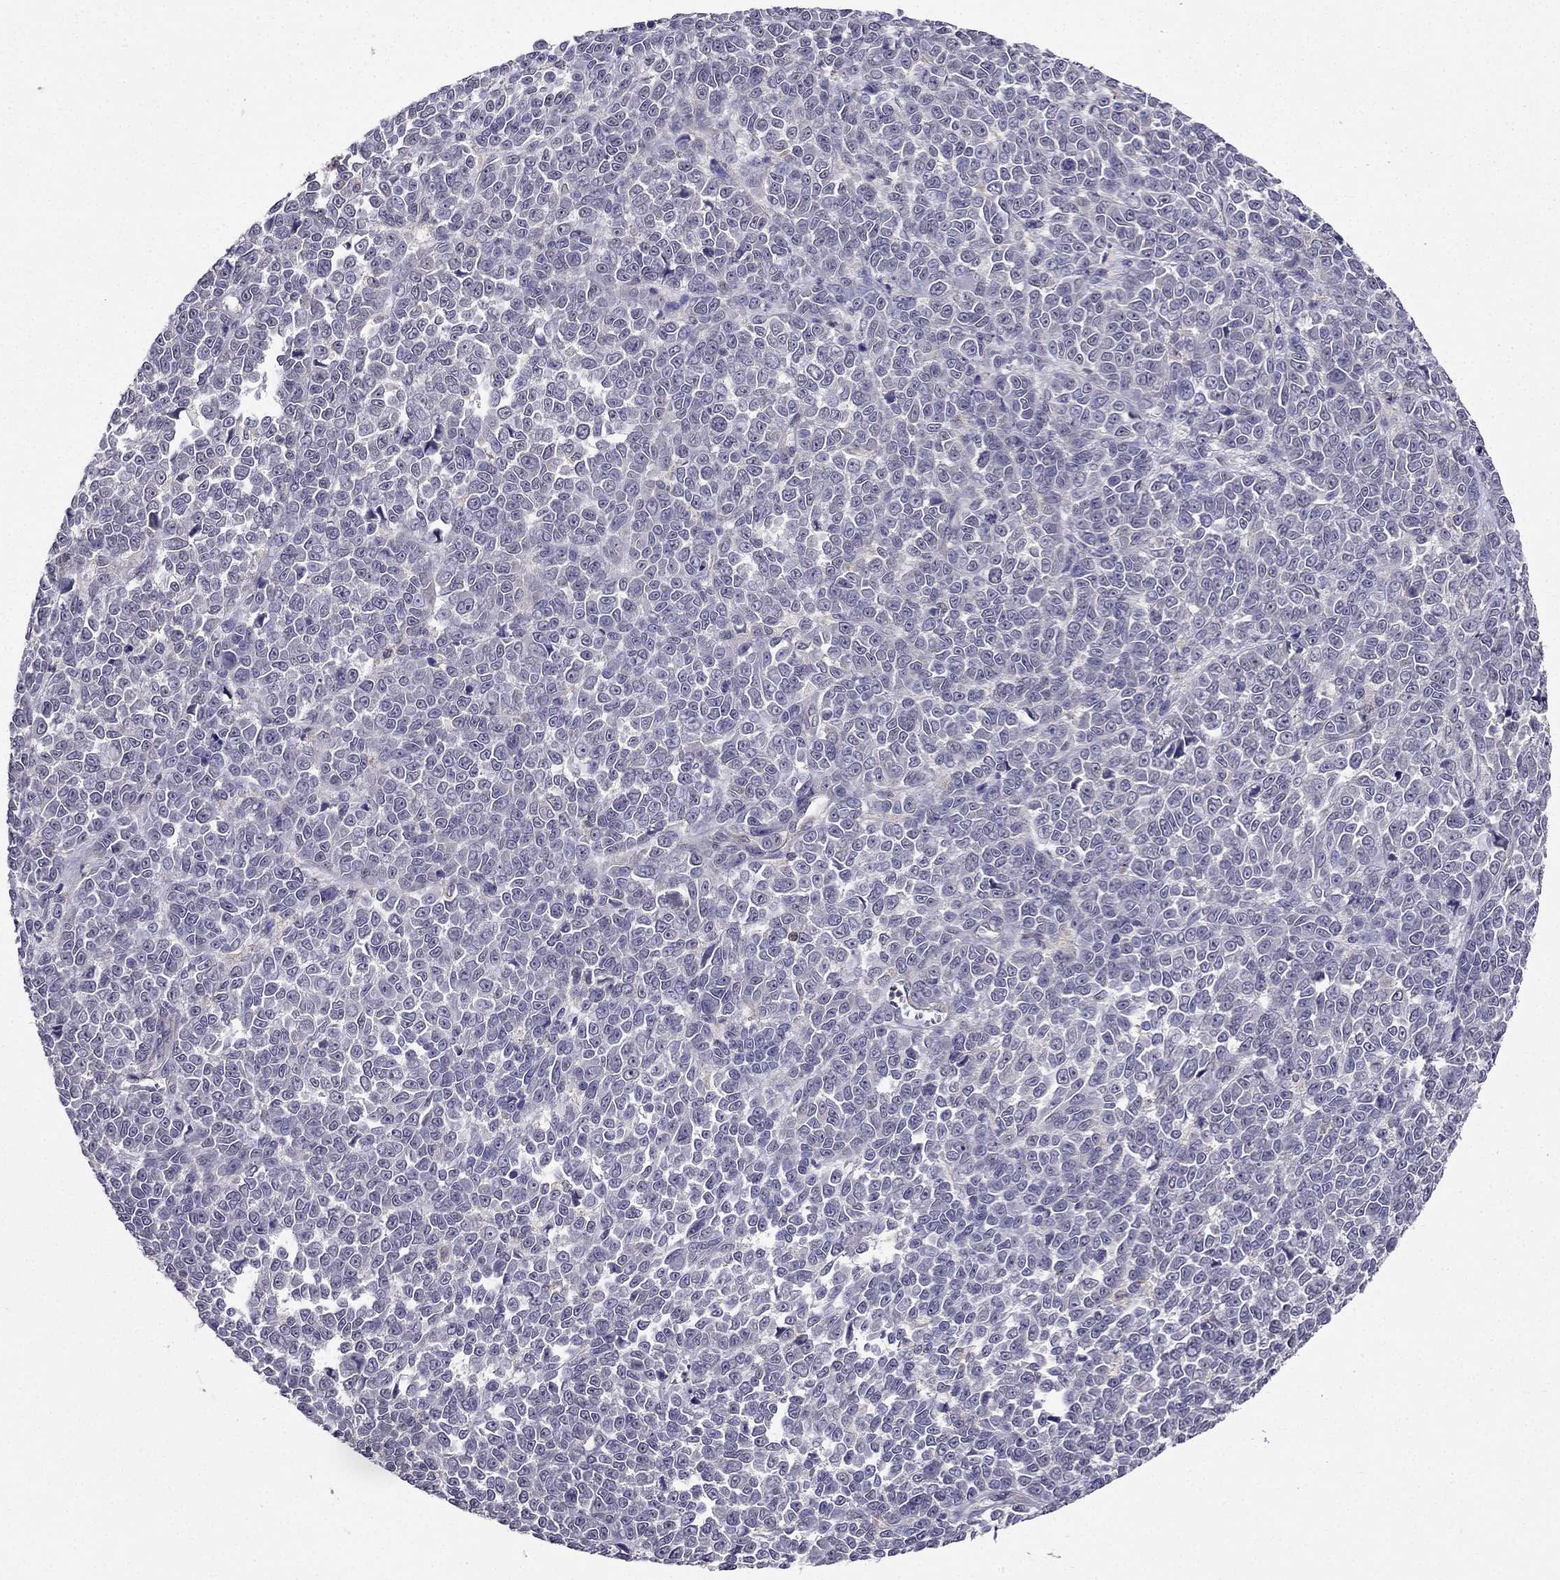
{"staining": {"intensity": "negative", "quantity": "none", "location": "none"}, "tissue": "melanoma", "cell_type": "Tumor cells", "image_type": "cancer", "snomed": [{"axis": "morphology", "description": "Malignant melanoma, NOS"}, {"axis": "topography", "description": "Skin"}], "caption": "High power microscopy histopathology image of an IHC micrograph of malignant melanoma, revealing no significant expression in tumor cells.", "gene": "AAK1", "patient": {"sex": "female", "age": 95}}